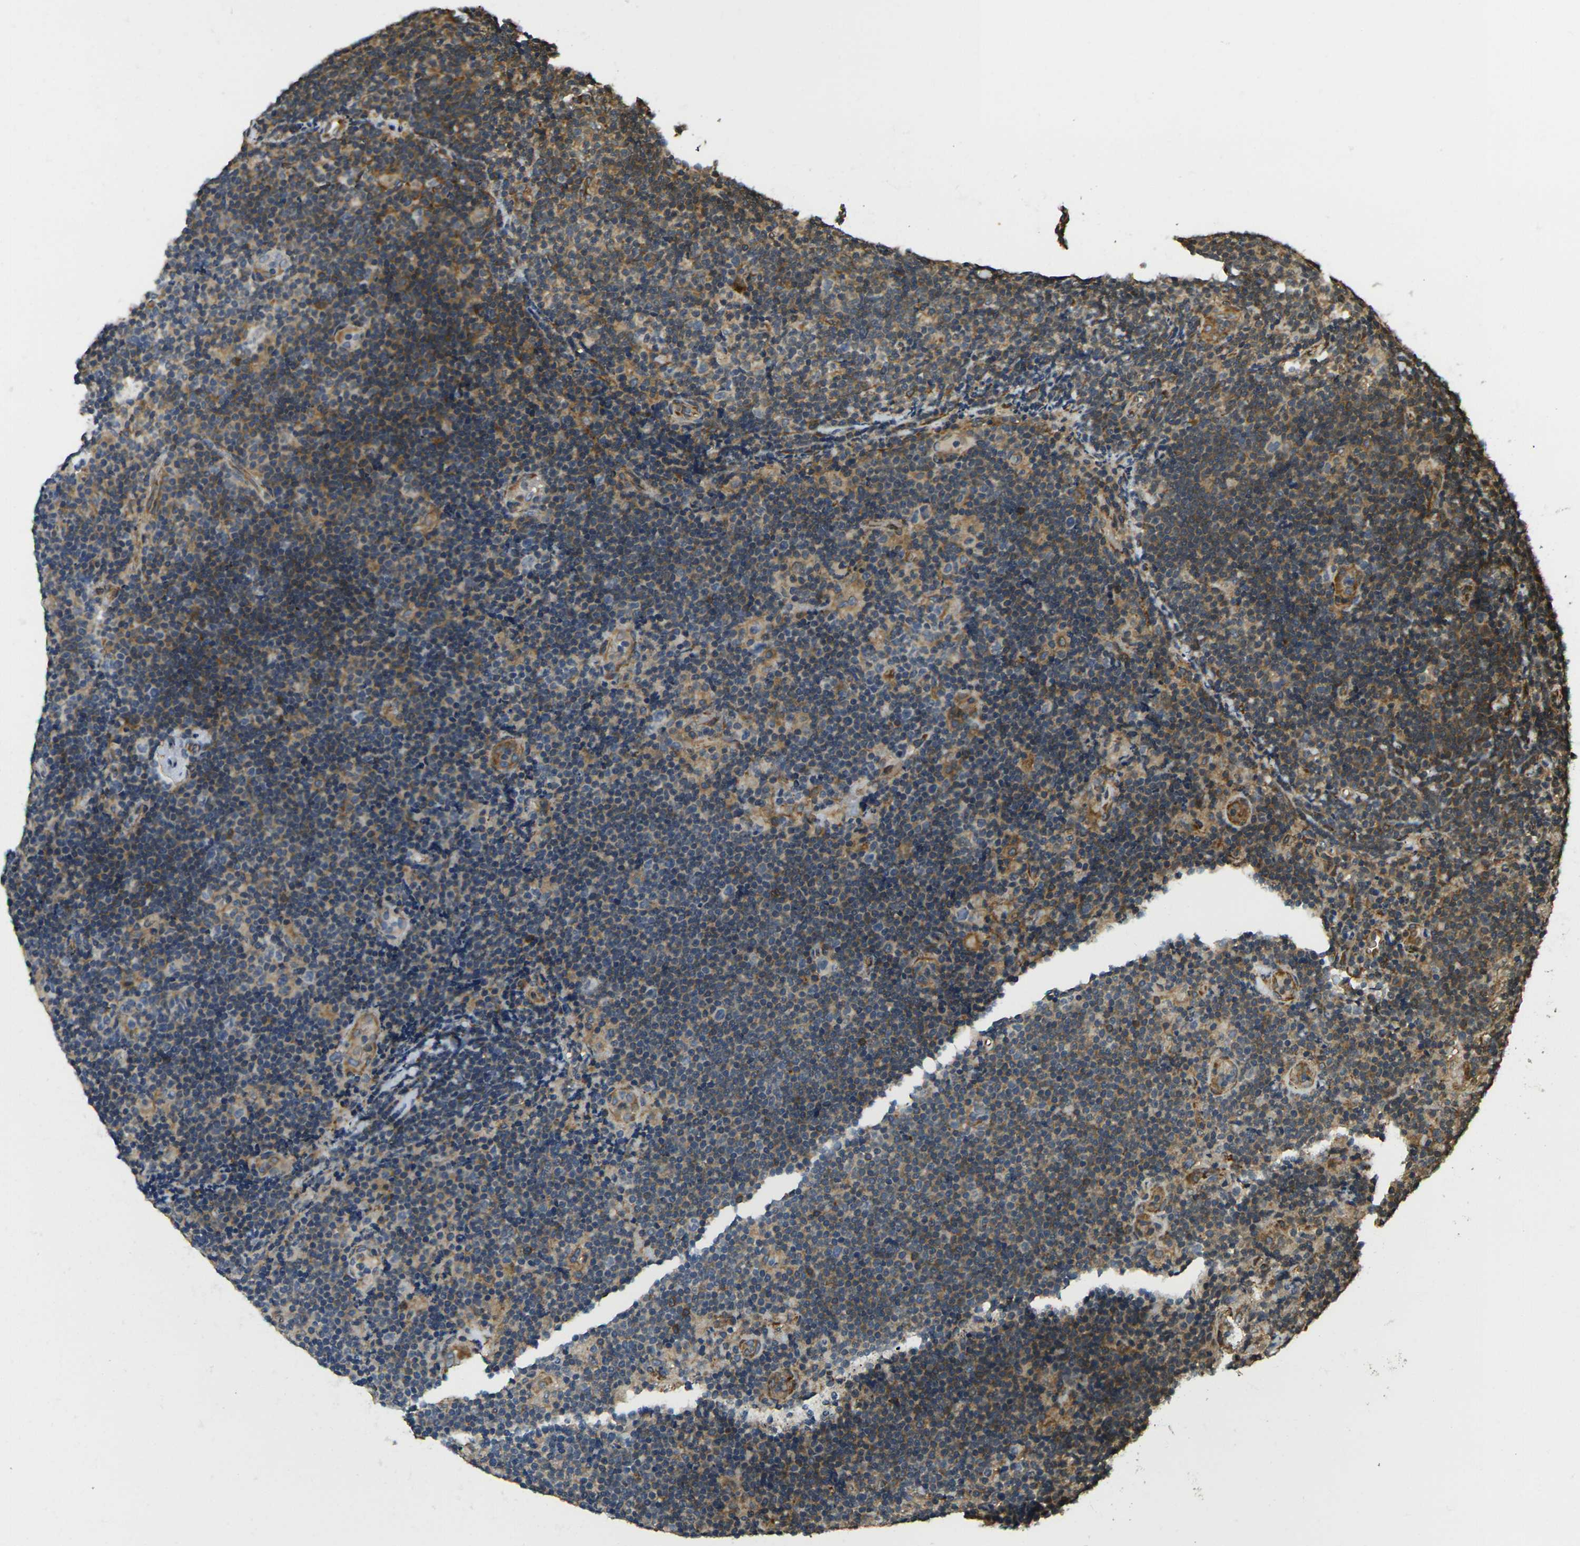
{"staining": {"intensity": "weak", "quantity": ">75%", "location": "cytoplasmic/membranous"}, "tissue": "lymphoma", "cell_type": "Tumor cells", "image_type": "cancer", "snomed": [{"axis": "morphology", "description": "Malignant lymphoma, non-Hodgkin's type, Low grade"}, {"axis": "topography", "description": "Lymph node"}], "caption": "DAB (3,3'-diaminobenzidine) immunohistochemical staining of human malignant lymphoma, non-Hodgkin's type (low-grade) reveals weak cytoplasmic/membranous protein positivity in about >75% of tumor cells. The protein is shown in brown color, while the nuclei are stained blue.", "gene": "CAST", "patient": {"sex": "male", "age": 83}}